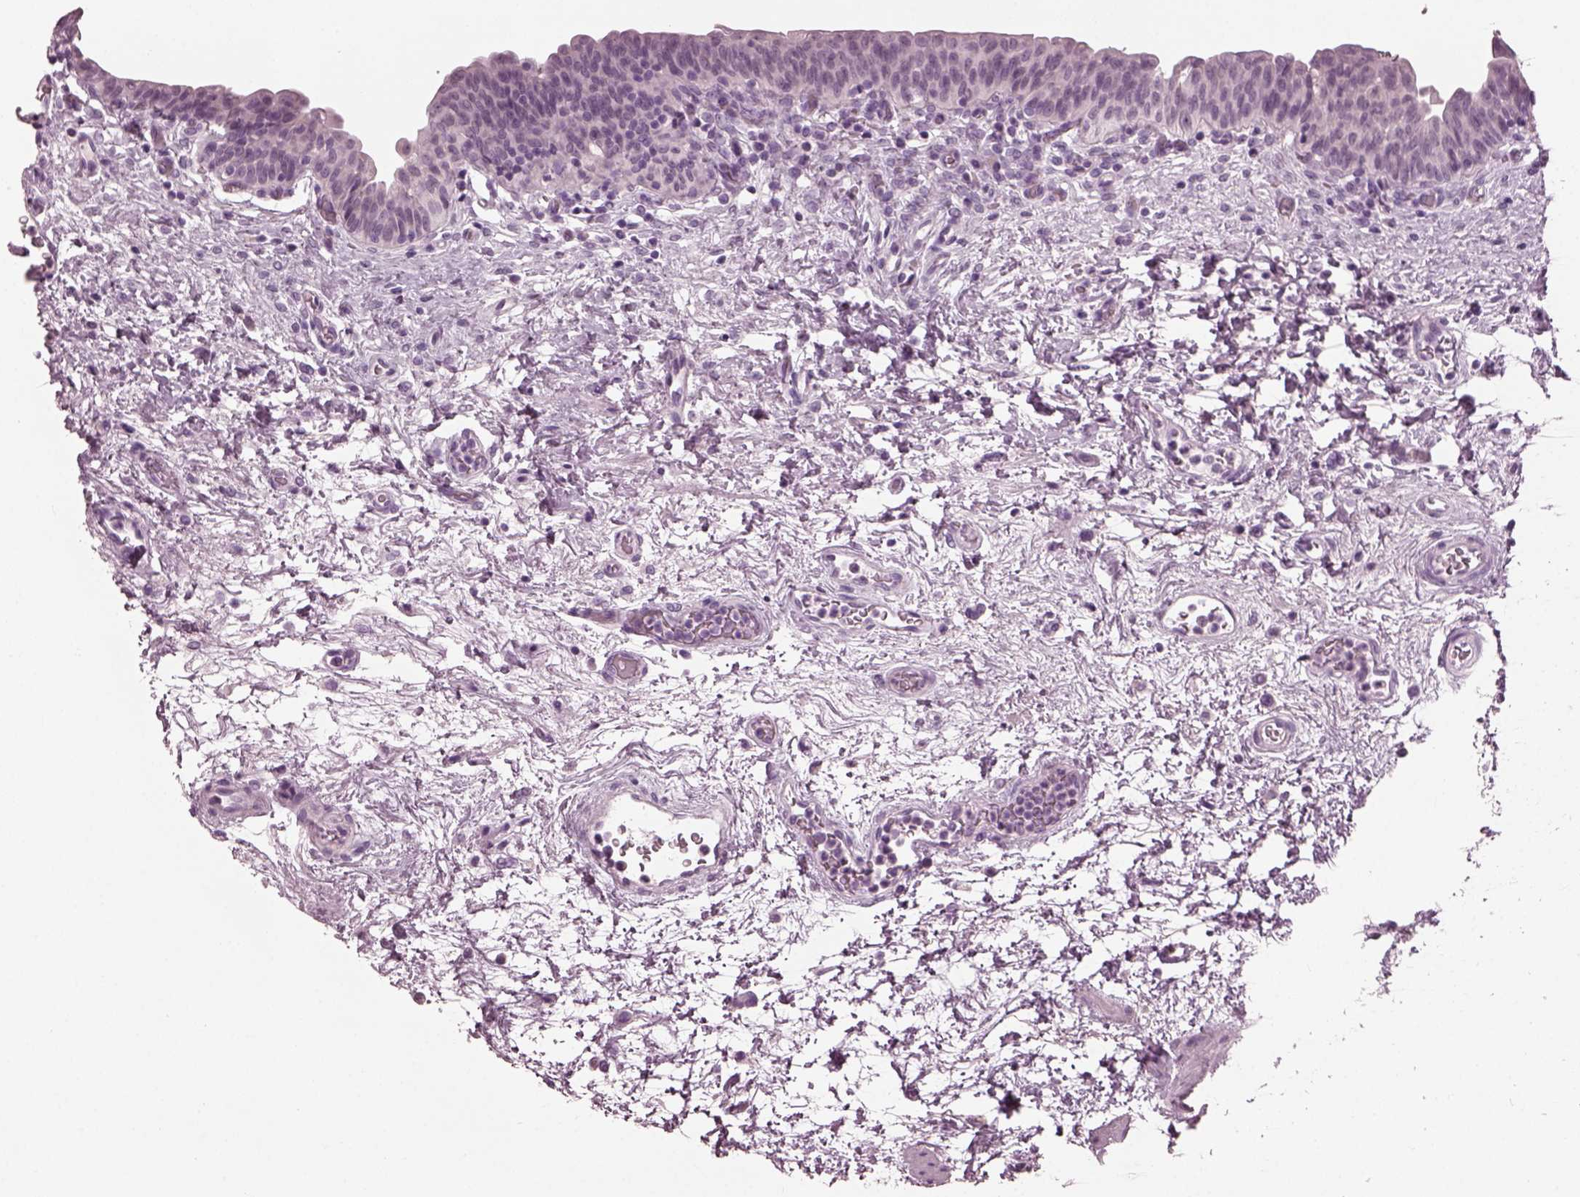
{"staining": {"intensity": "negative", "quantity": "none", "location": "none"}, "tissue": "urinary bladder", "cell_type": "Urothelial cells", "image_type": "normal", "snomed": [{"axis": "morphology", "description": "Normal tissue, NOS"}, {"axis": "topography", "description": "Urinary bladder"}], "caption": "Immunohistochemical staining of normal urinary bladder displays no significant staining in urothelial cells. (Brightfield microscopy of DAB (3,3'-diaminobenzidine) immunohistochemistry at high magnification).", "gene": "SLC6A17", "patient": {"sex": "male", "age": 69}}